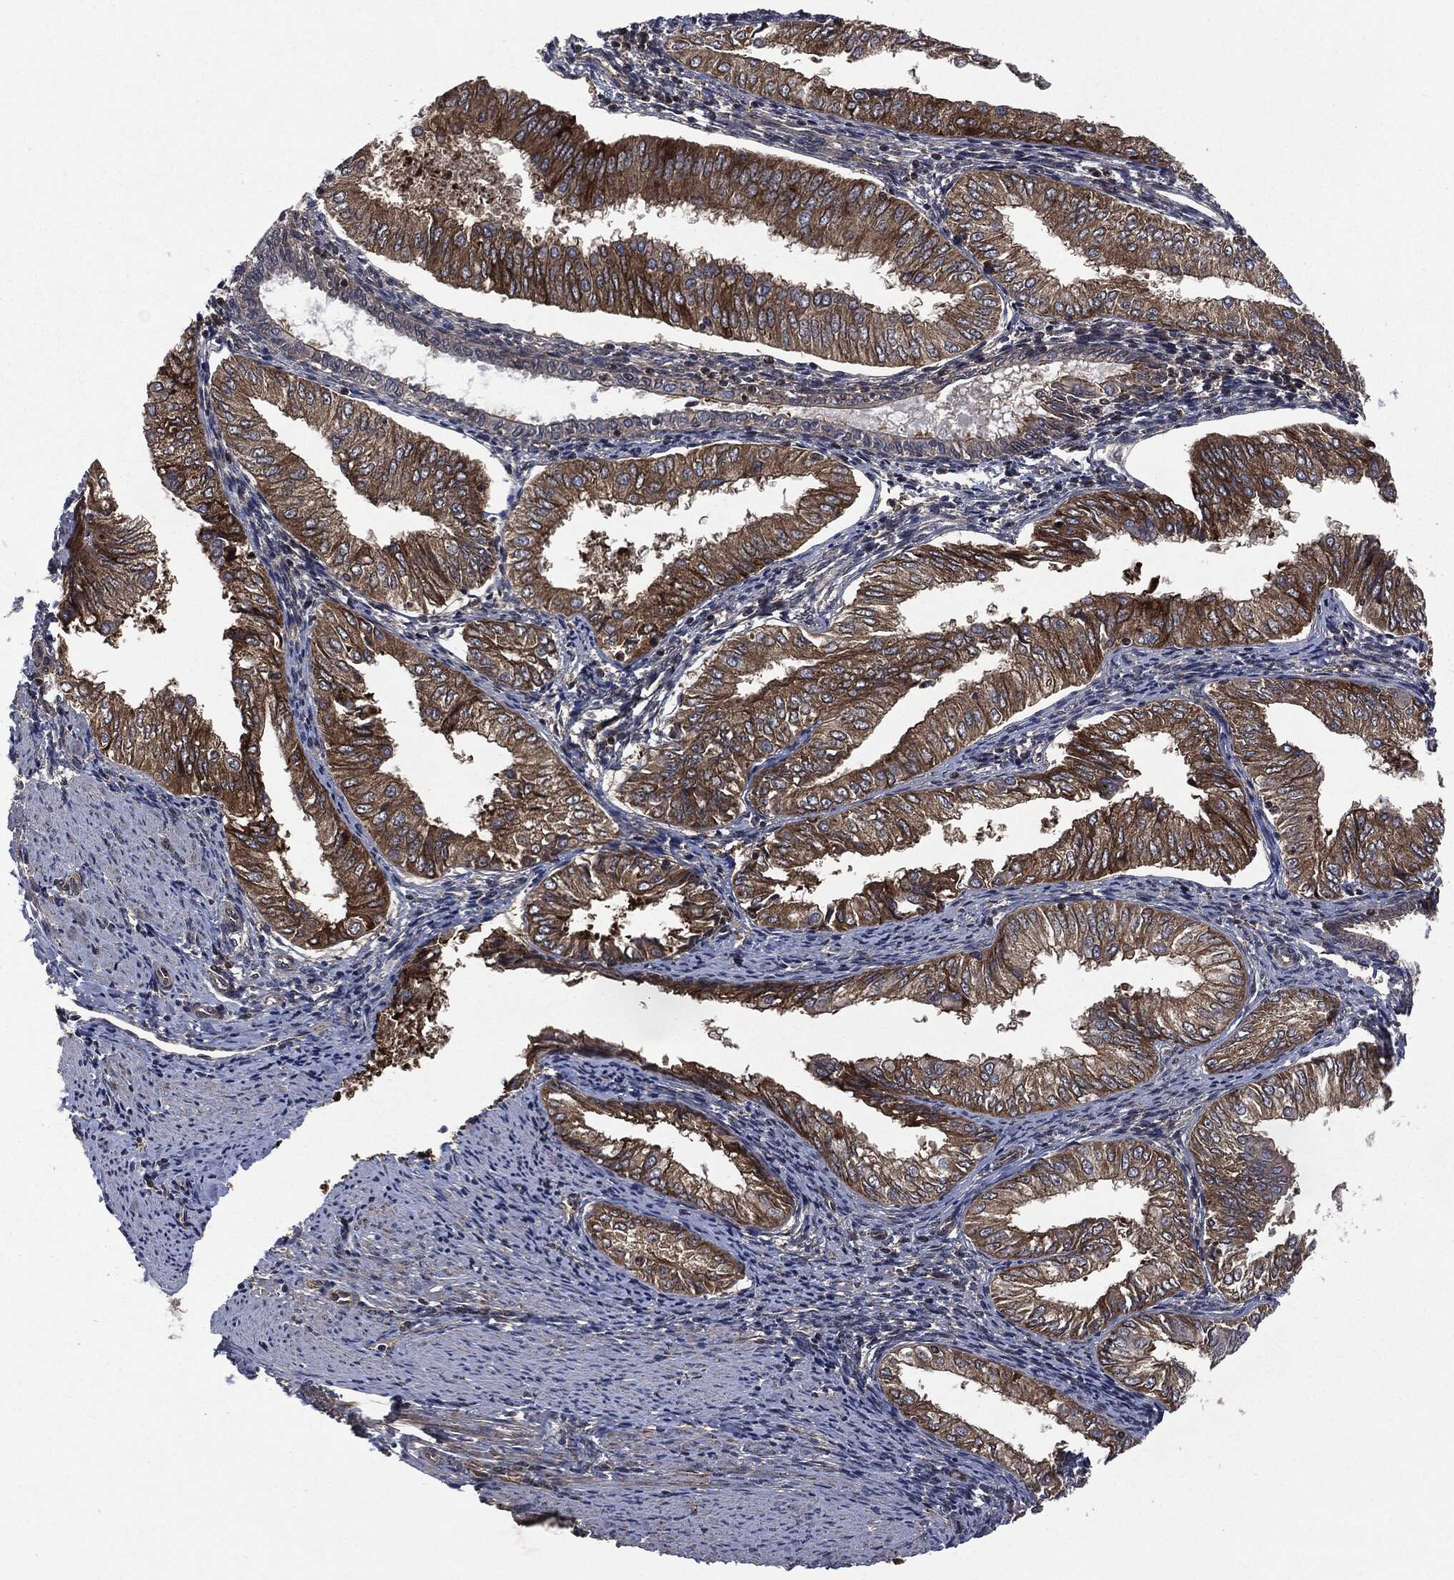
{"staining": {"intensity": "strong", "quantity": "25%-75%", "location": "cytoplasmic/membranous"}, "tissue": "endometrial cancer", "cell_type": "Tumor cells", "image_type": "cancer", "snomed": [{"axis": "morphology", "description": "Adenocarcinoma, NOS"}, {"axis": "topography", "description": "Endometrium"}], "caption": "Immunohistochemistry of endometrial cancer (adenocarcinoma) demonstrates high levels of strong cytoplasmic/membranous staining in about 25%-75% of tumor cells. (brown staining indicates protein expression, while blue staining denotes nuclei).", "gene": "HRAS", "patient": {"sex": "female", "age": 53}}